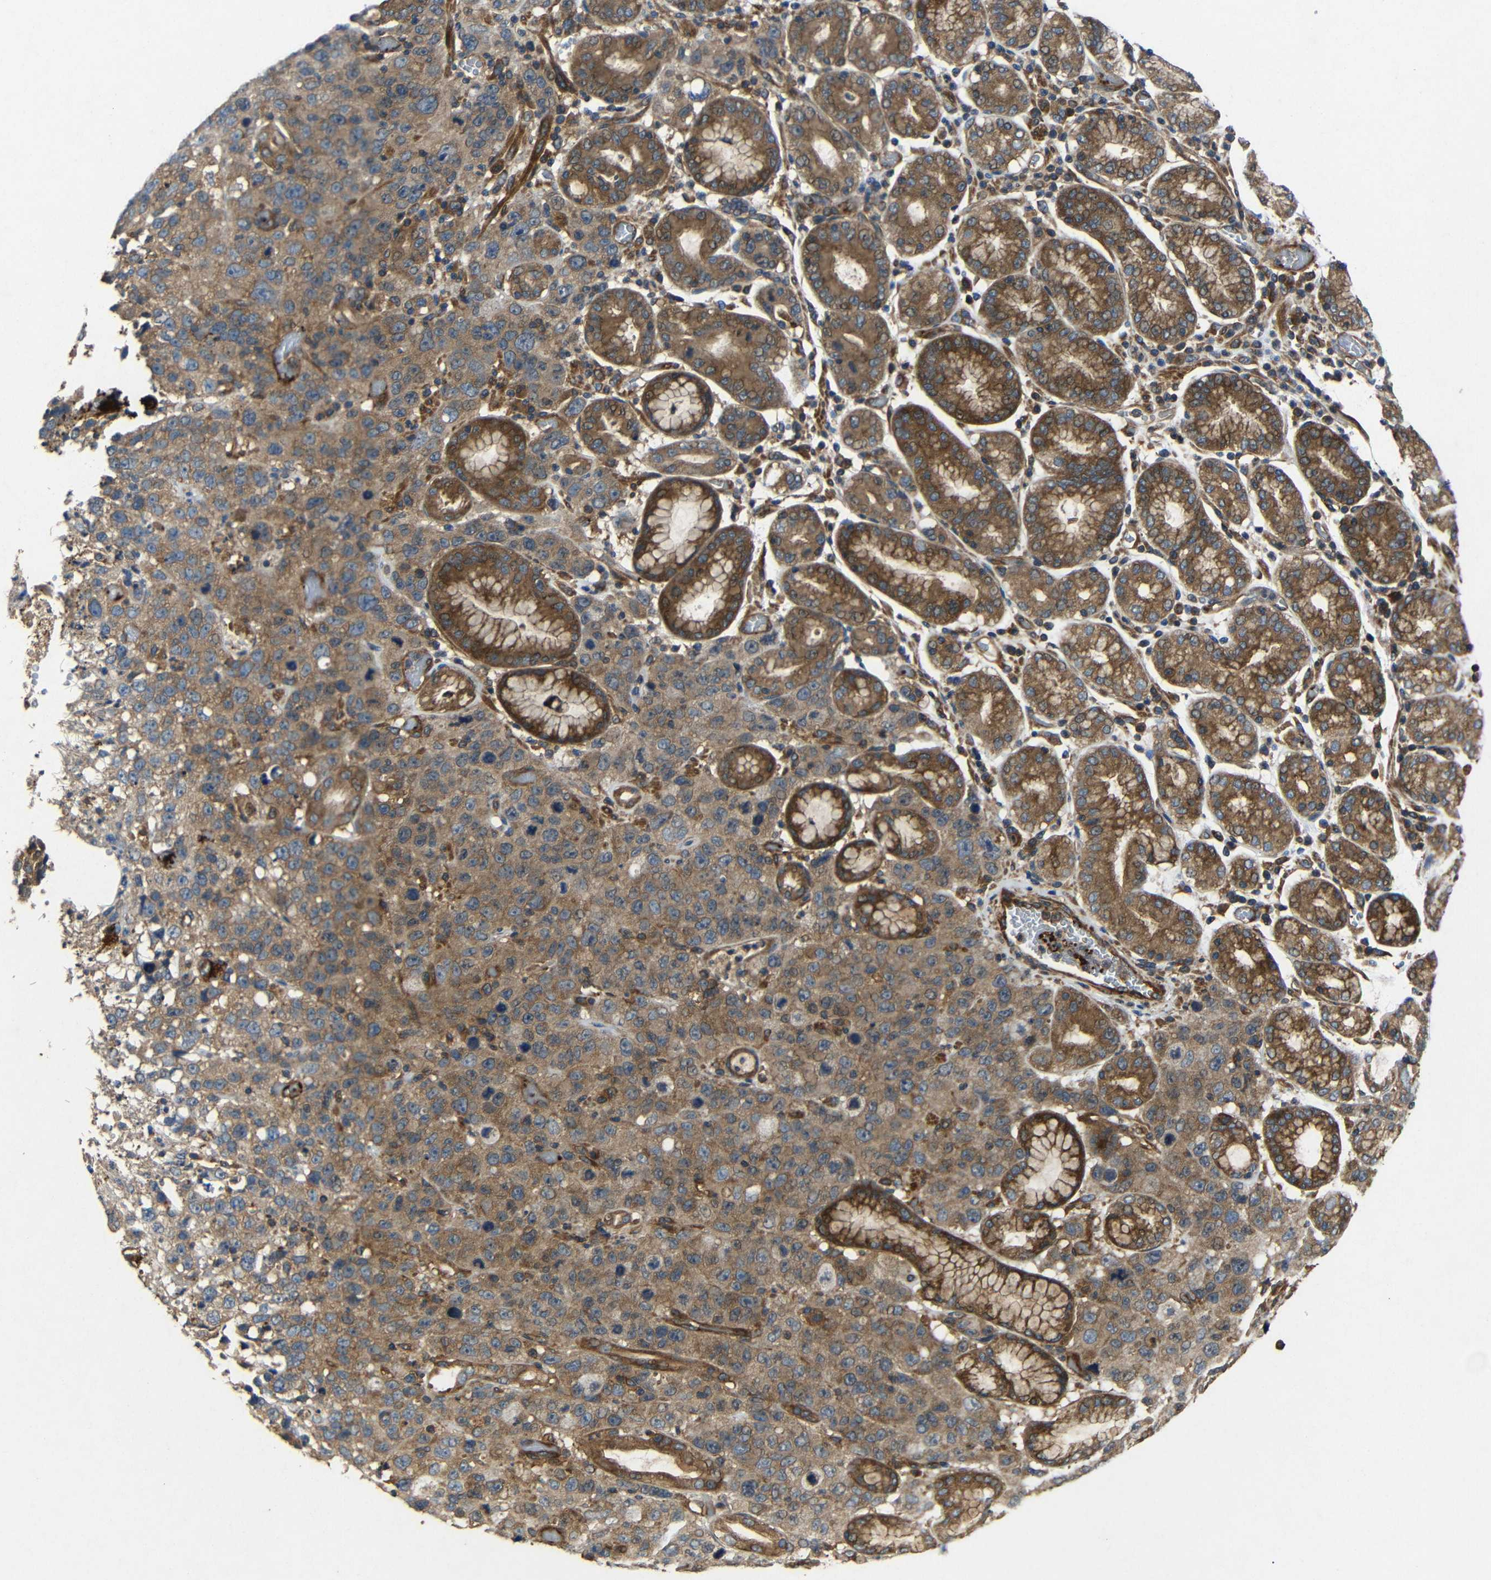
{"staining": {"intensity": "moderate", "quantity": ">75%", "location": "cytoplasmic/membranous"}, "tissue": "stomach cancer", "cell_type": "Tumor cells", "image_type": "cancer", "snomed": [{"axis": "morphology", "description": "Normal tissue, NOS"}, {"axis": "morphology", "description": "Adenocarcinoma, NOS"}, {"axis": "topography", "description": "Stomach"}], "caption": "Tumor cells exhibit medium levels of moderate cytoplasmic/membranous positivity in approximately >75% of cells in human stomach cancer (adenocarcinoma). Nuclei are stained in blue.", "gene": "EIF2S1", "patient": {"sex": "male", "age": 48}}